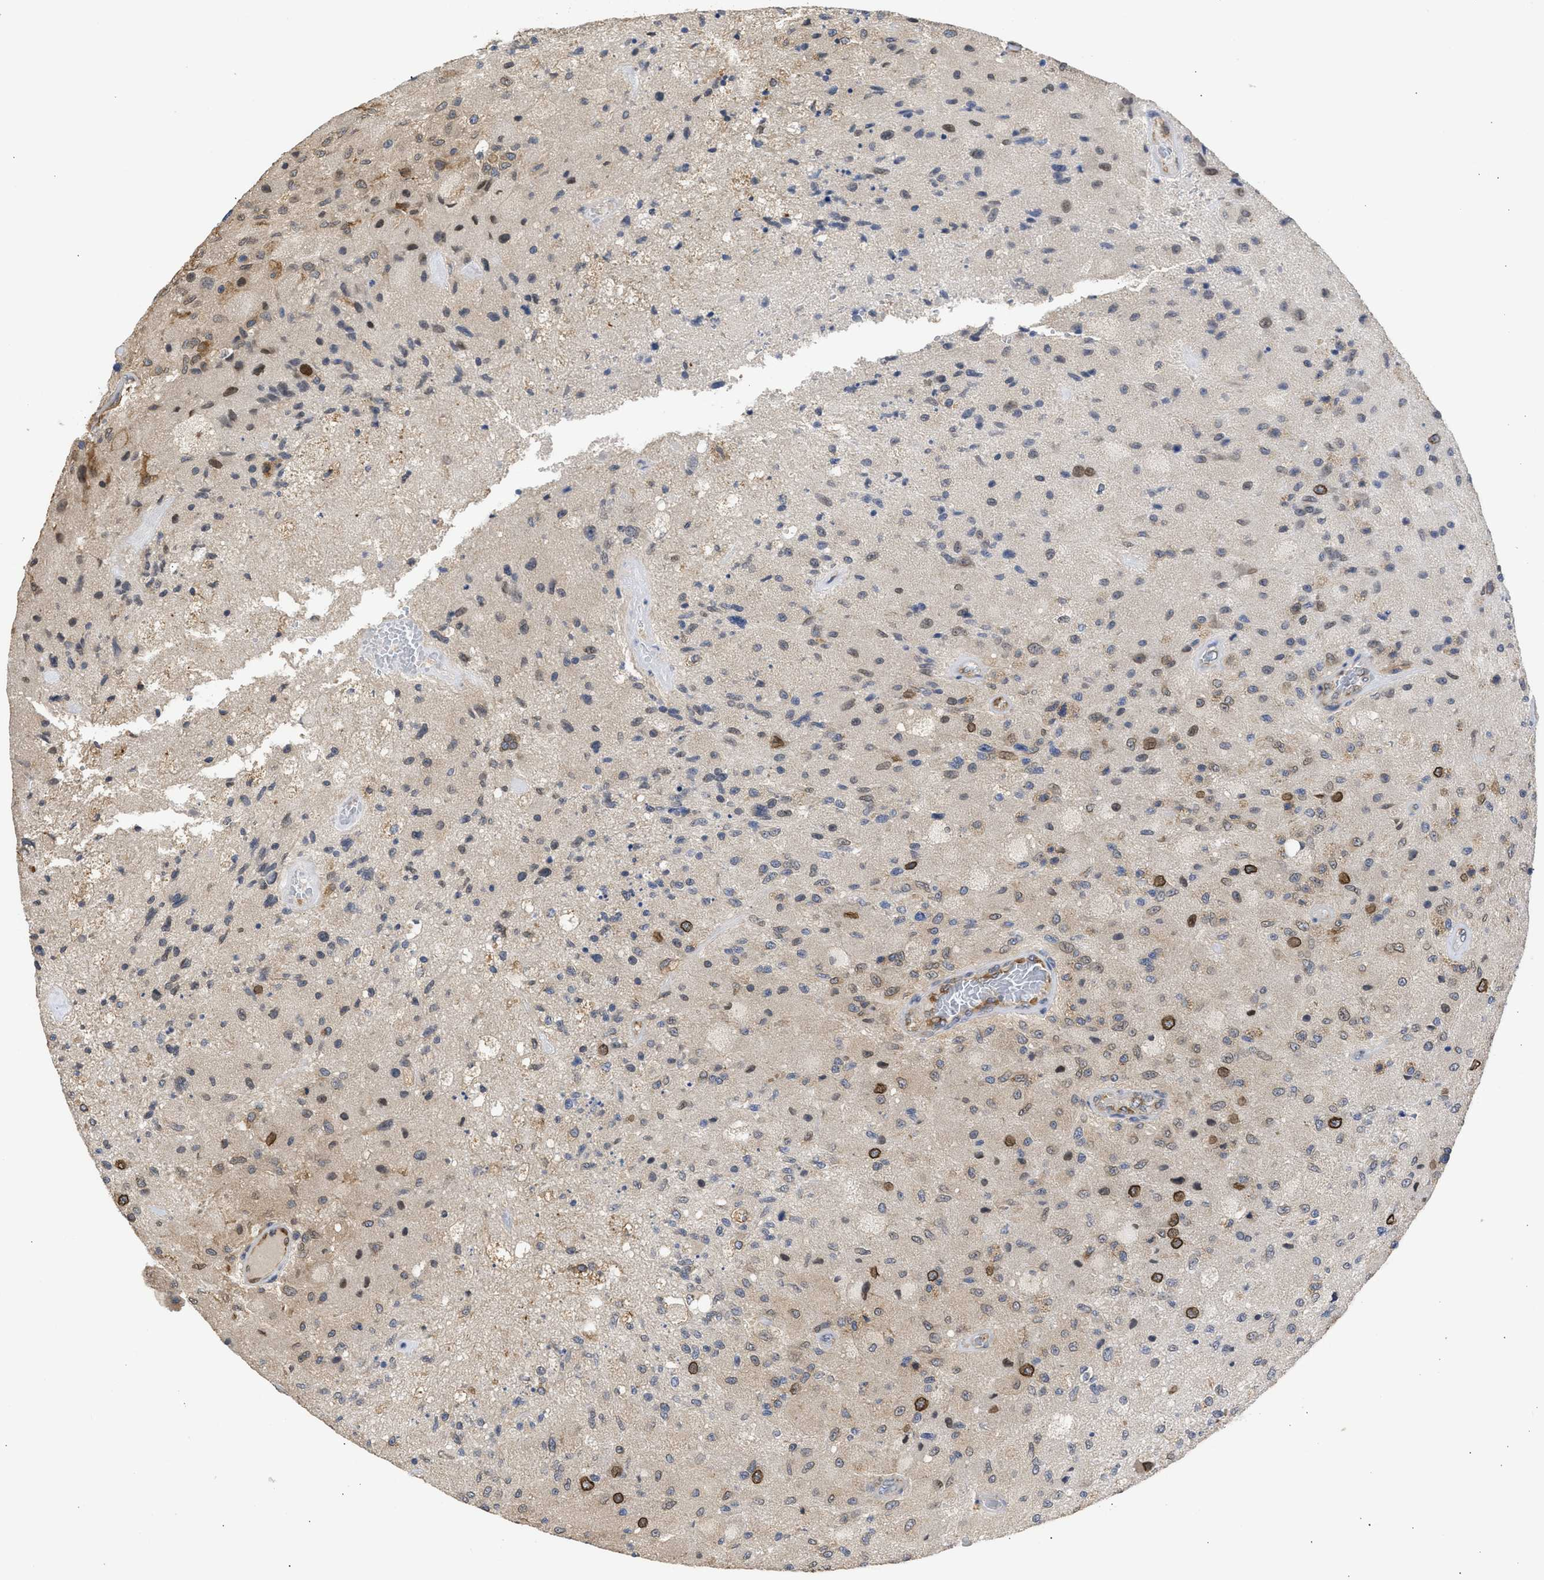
{"staining": {"intensity": "strong", "quantity": "<25%", "location": "cytoplasmic/membranous,nuclear"}, "tissue": "glioma", "cell_type": "Tumor cells", "image_type": "cancer", "snomed": [{"axis": "morphology", "description": "Normal tissue, NOS"}, {"axis": "morphology", "description": "Glioma, malignant, High grade"}, {"axis": "topography", "description": "Cerebral cortex"}], "caption": "This is a photomicrograph of immunohistochemistry staining of glioma, which shows strong positivity in the cytoplasmic/membranous and nuclear of tumor cells.", "gene": "DNAJC1", "patient": {"sex": "male", "age": 77}}